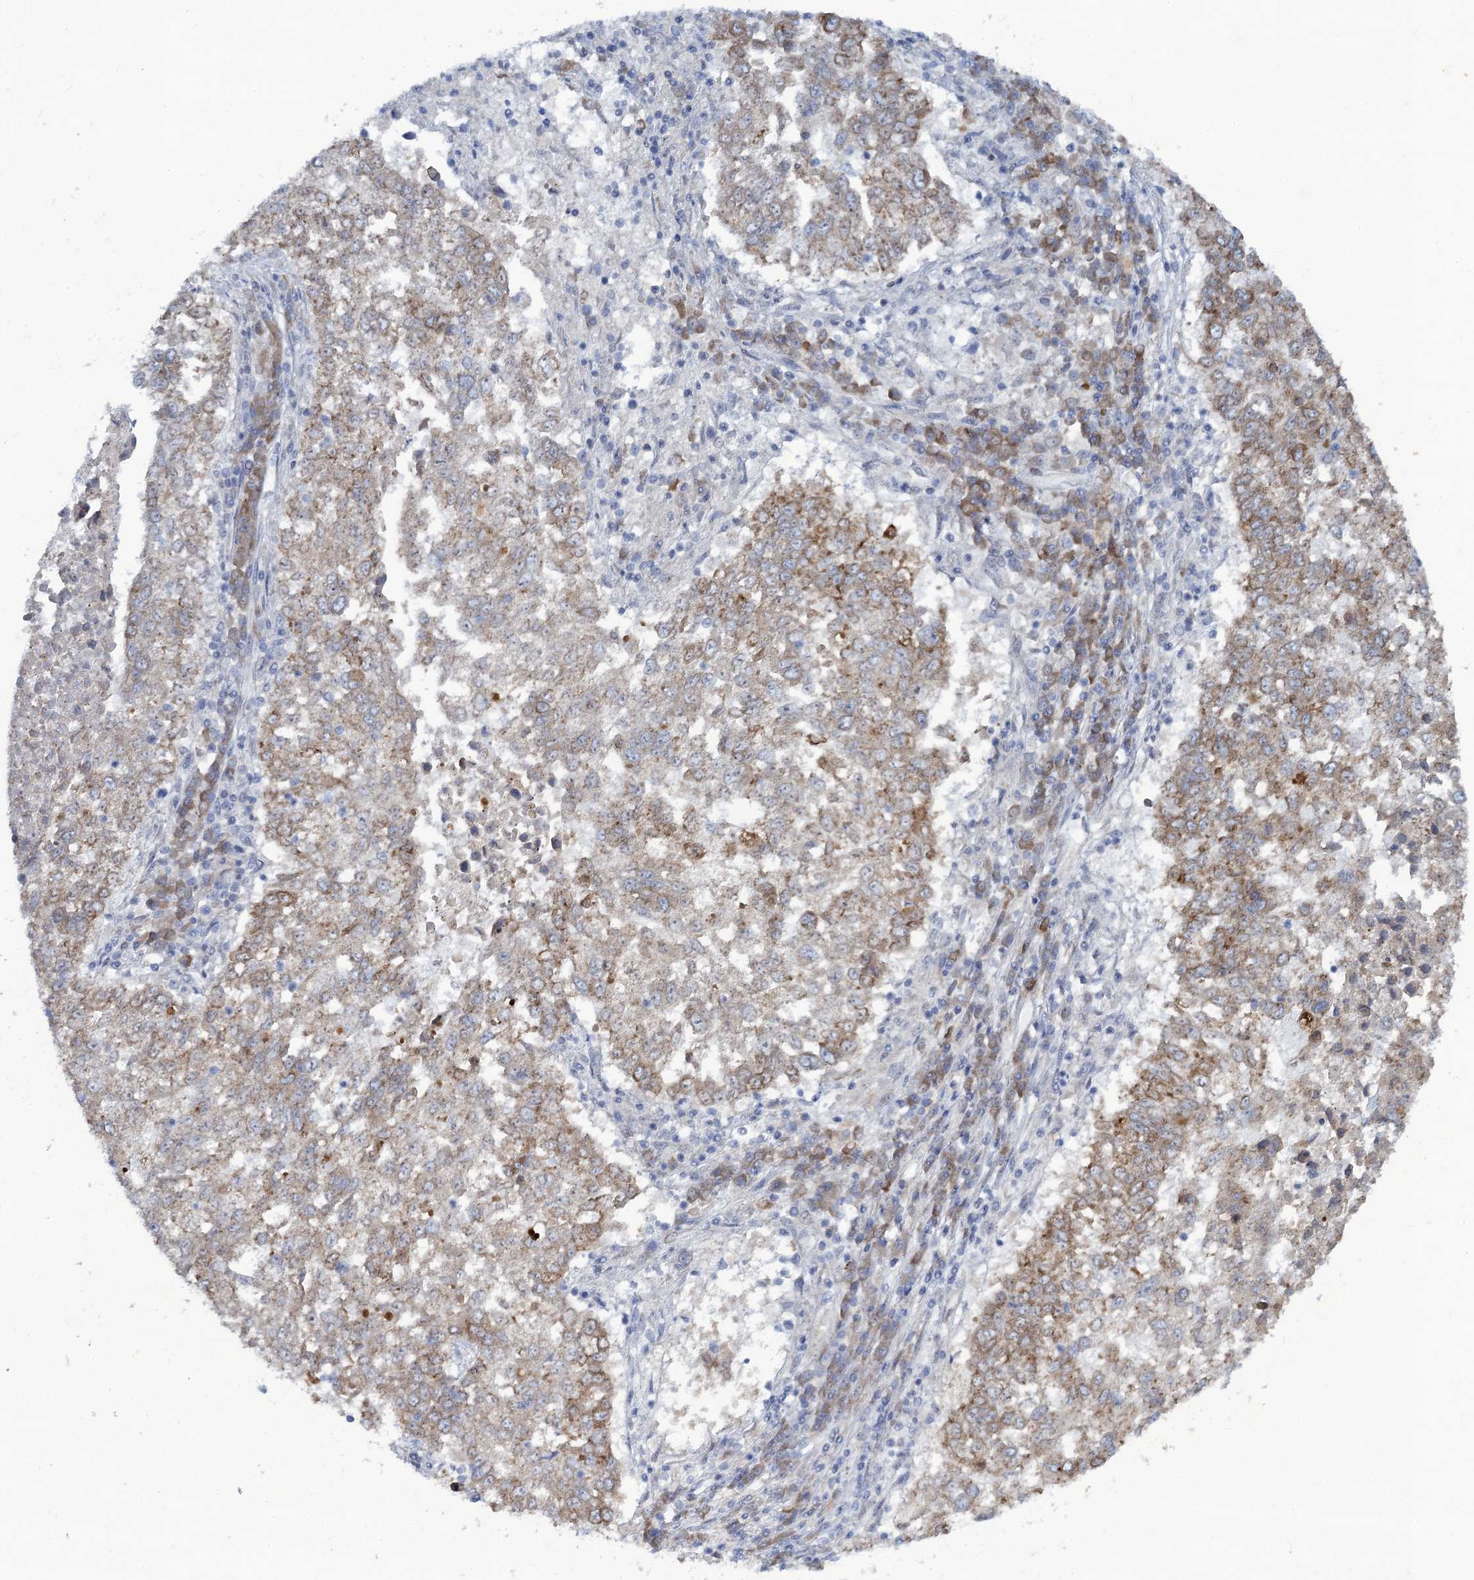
{"staining": {"intensity": "weak", "quantity": ">75%", "location": "cytoplasmic/membranous"}, "tissue": "lung cancer", "cell_type": "Tumor cells", "image_type": "cancer", "snomed": [{"axis": "morphology", "description": "Squamous cell carcinoma, NOS"}, {"axis": "topography", "description": "Lung"}], "caption": "A histopathology image showing weak cytoplasmic/membranous expression in about >75% of tumor cells in squamous cell carcinoma (lung), as visualized by brown immunohistochemical staining.", "gene": "QPCTL", "patient": {"sex": "male", "age": 73}}